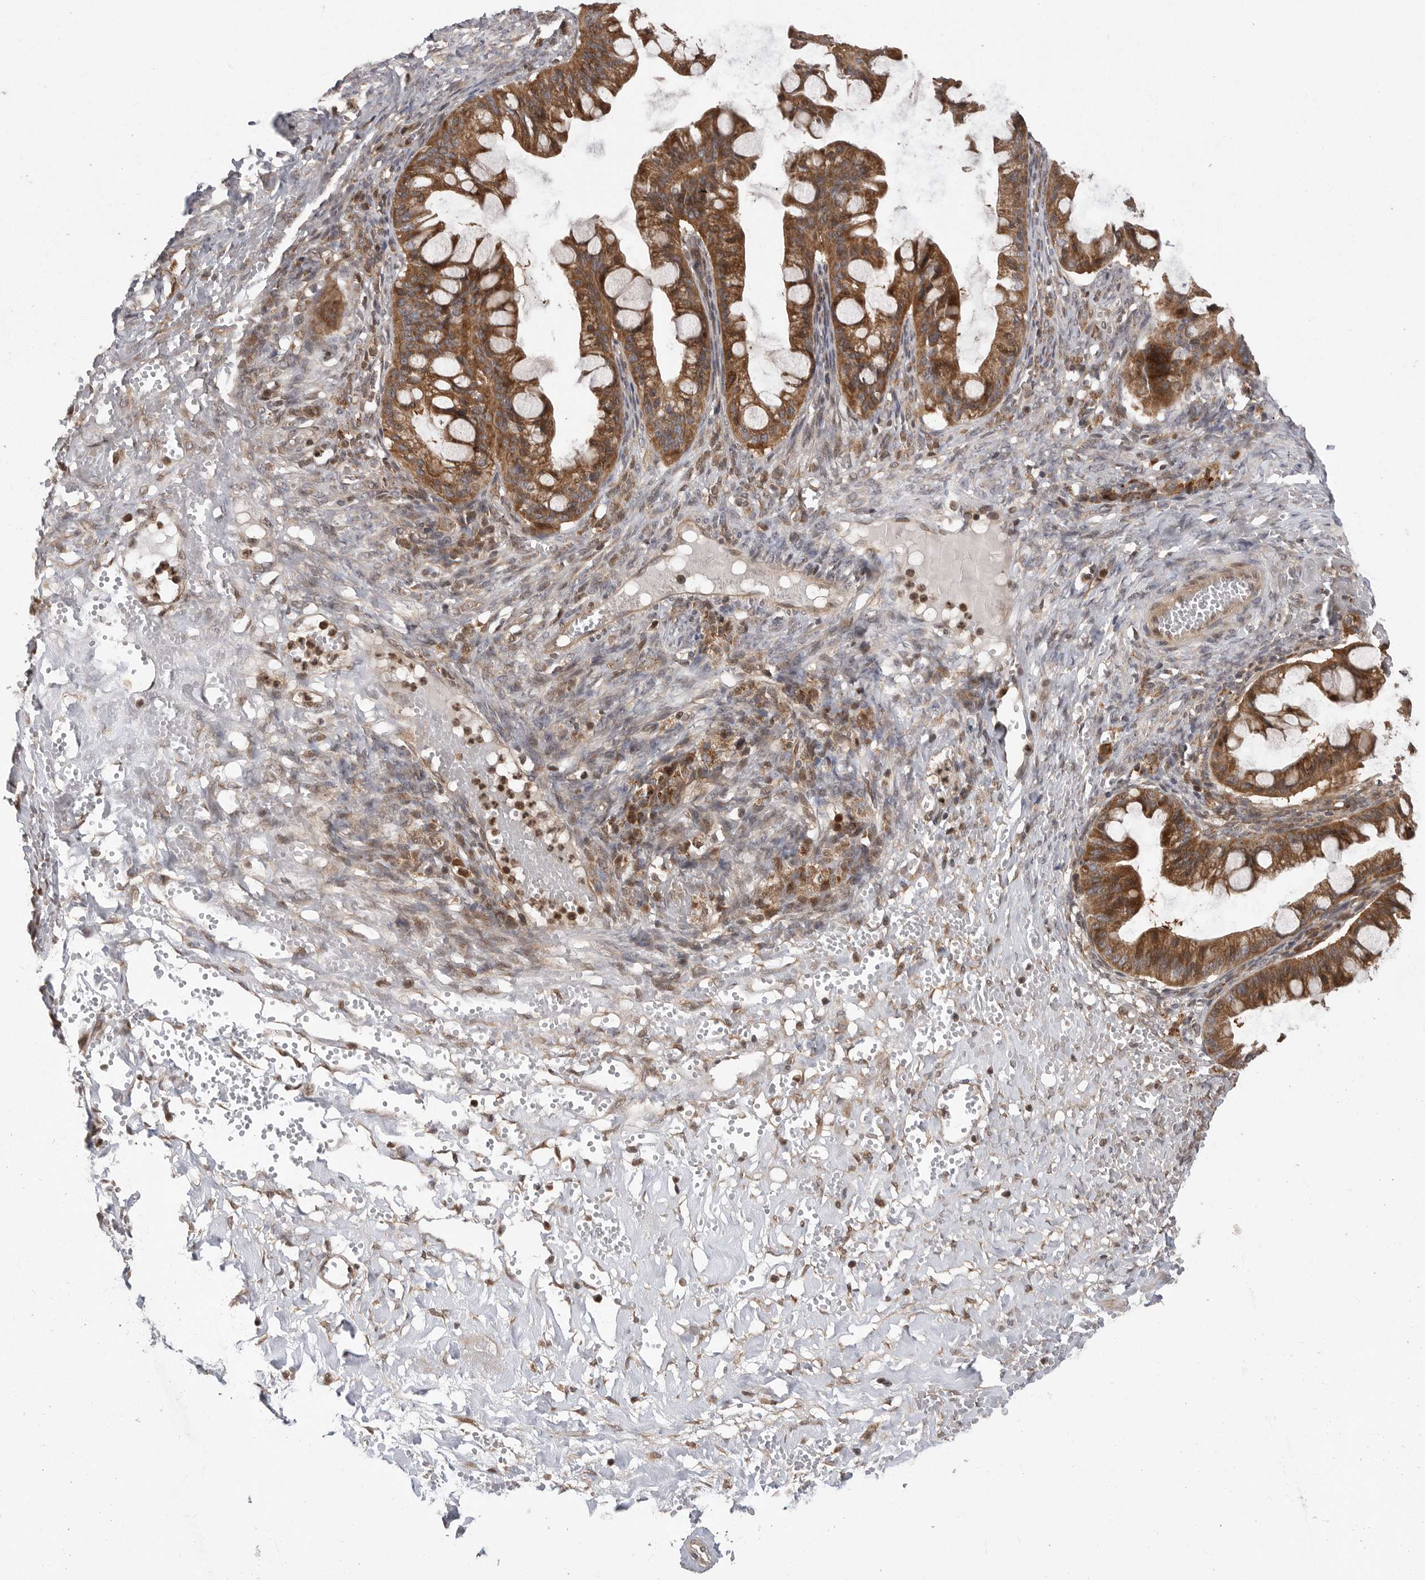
{"staining": {"intensity": "moderate", "quantity": ">75%", "location": "cytoplasmic/membranous"}, "tissue": "ovarian cancer", "cell_type": "Tumor cells", "image_type": "cancer", "snomed": [{"axis": "morphology", "description": "Cystadenocarcinoma, mucinous, NOS"}, {"axis": "topography", "description": "Ovary"}], "caption": "This is a micrograph of immunohistochemistry staining of ovarian cancer (mucinous cystadenocarcinoma), which shows moderate staining in the cytoplasmic/membranous of tumor cells.", "gene": "OXR1", "patient": {"sex": "female", "age": 73}}